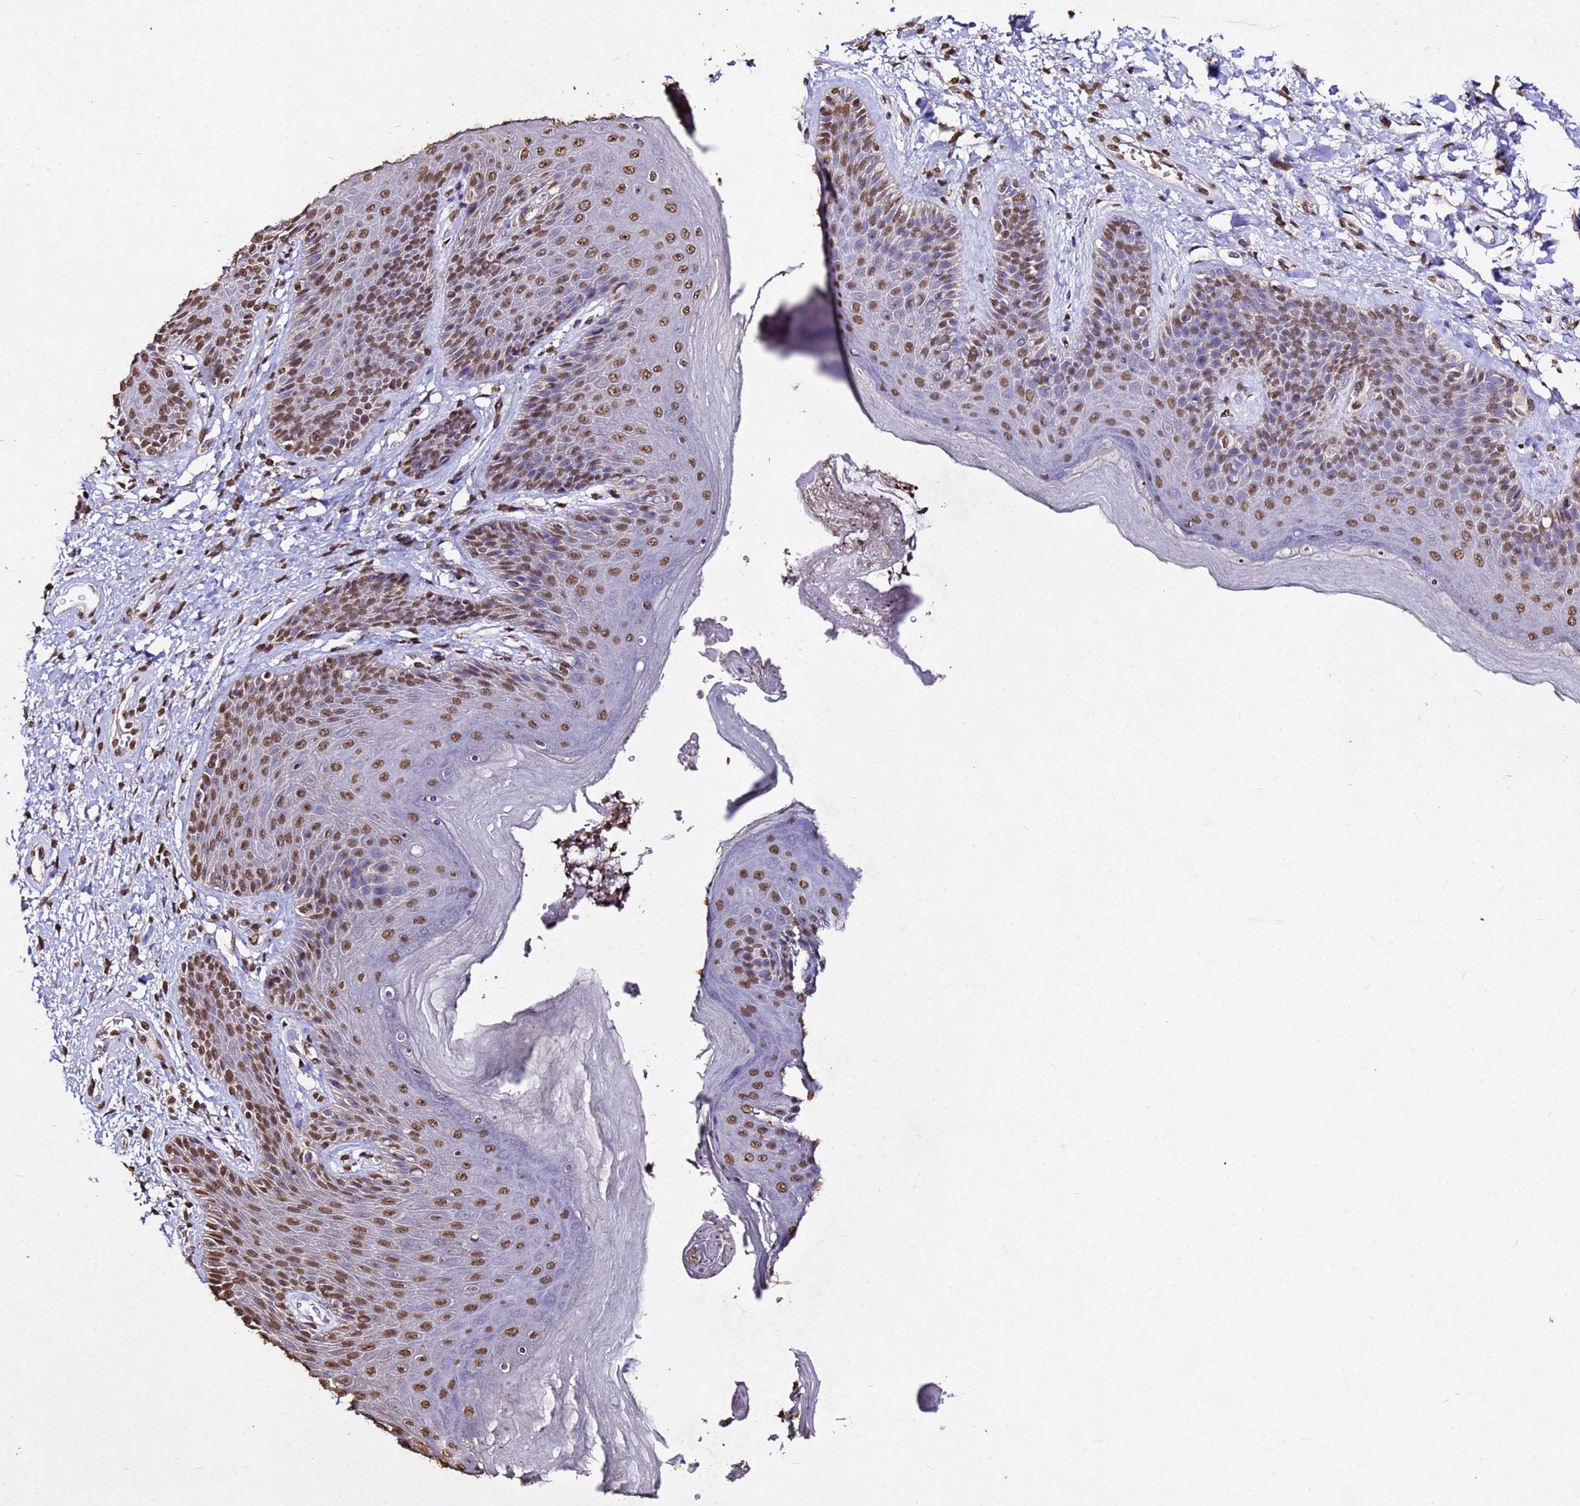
{"staining": {"intensity": "moderate", "quantity": ">75%", "location": "nuclear"}, "tissue": "skin", "cell_type": "Epidermal cells", "image_type": "normal", "snomed": [{"axis": "morphology", "description": "Normal tissue, NOS"}, {"axis": "topography", "description": "Anal"}], "caption": "Immunohistochemical staining of unremarkable skin demonstrates medium levels of moderate nuclear positivity in approximately >75% of epidermal cells.", "gene": "MYOCD", "patient": {"sex": "female", "age": 89}}